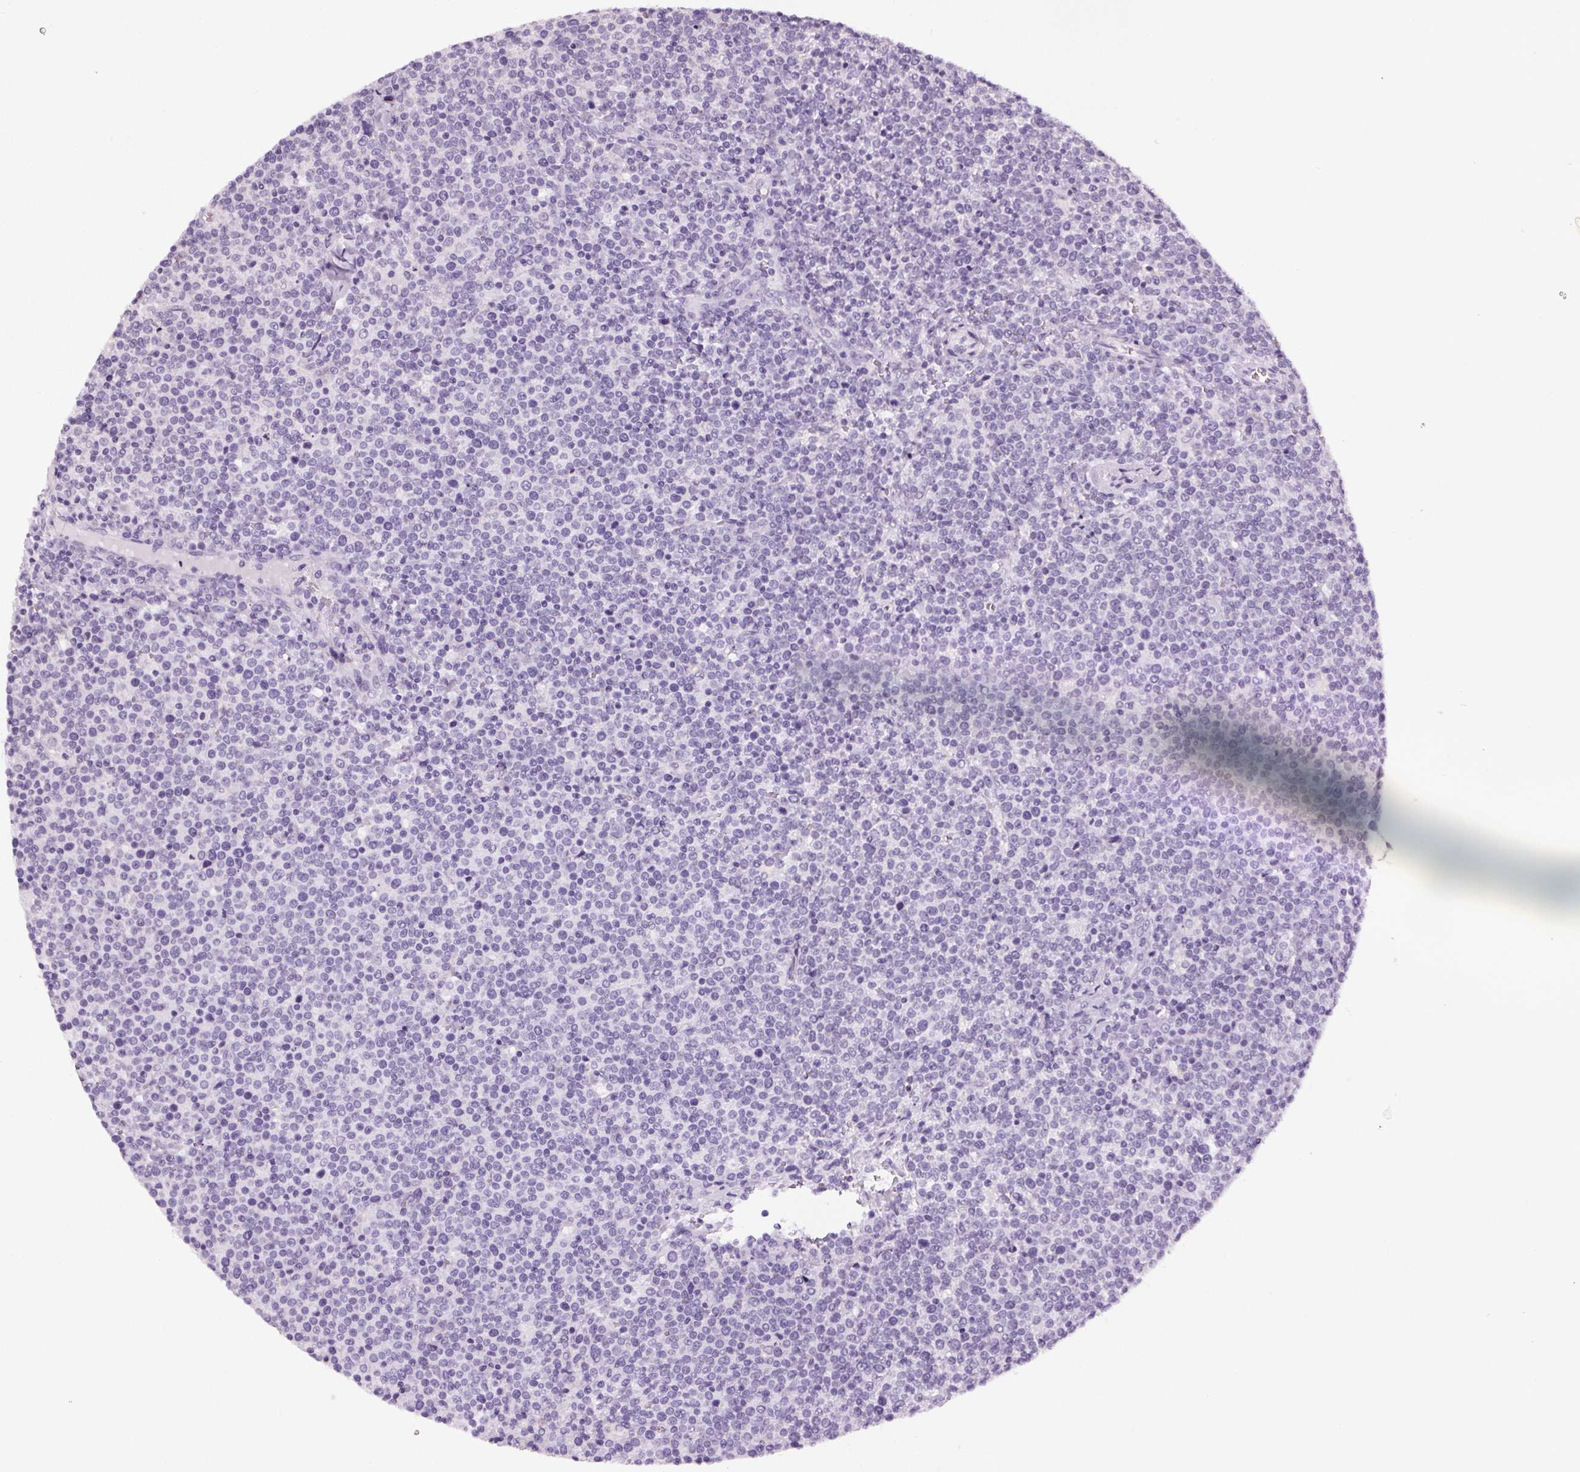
{"staining": {"intensity": "negative", "quantity": "none", "location": "none"}, "tissue": "lymphoma", "cell_type": "Tumor cells", "image_type": "cancer", "snomed": [{"axis": "morphology", "description": "Malignant lymphoma, non-Hodgkin's type, High grade"}, {"axis": "topography", "description": "Lymph node"}], "caption": "The micrograph exhibits no staining of tumor cells in malignant lymphoma, non-Hodgkin's type (high-grade).", "gene": "EPHB3", "patient": {"sex": "male", "age": 61}}